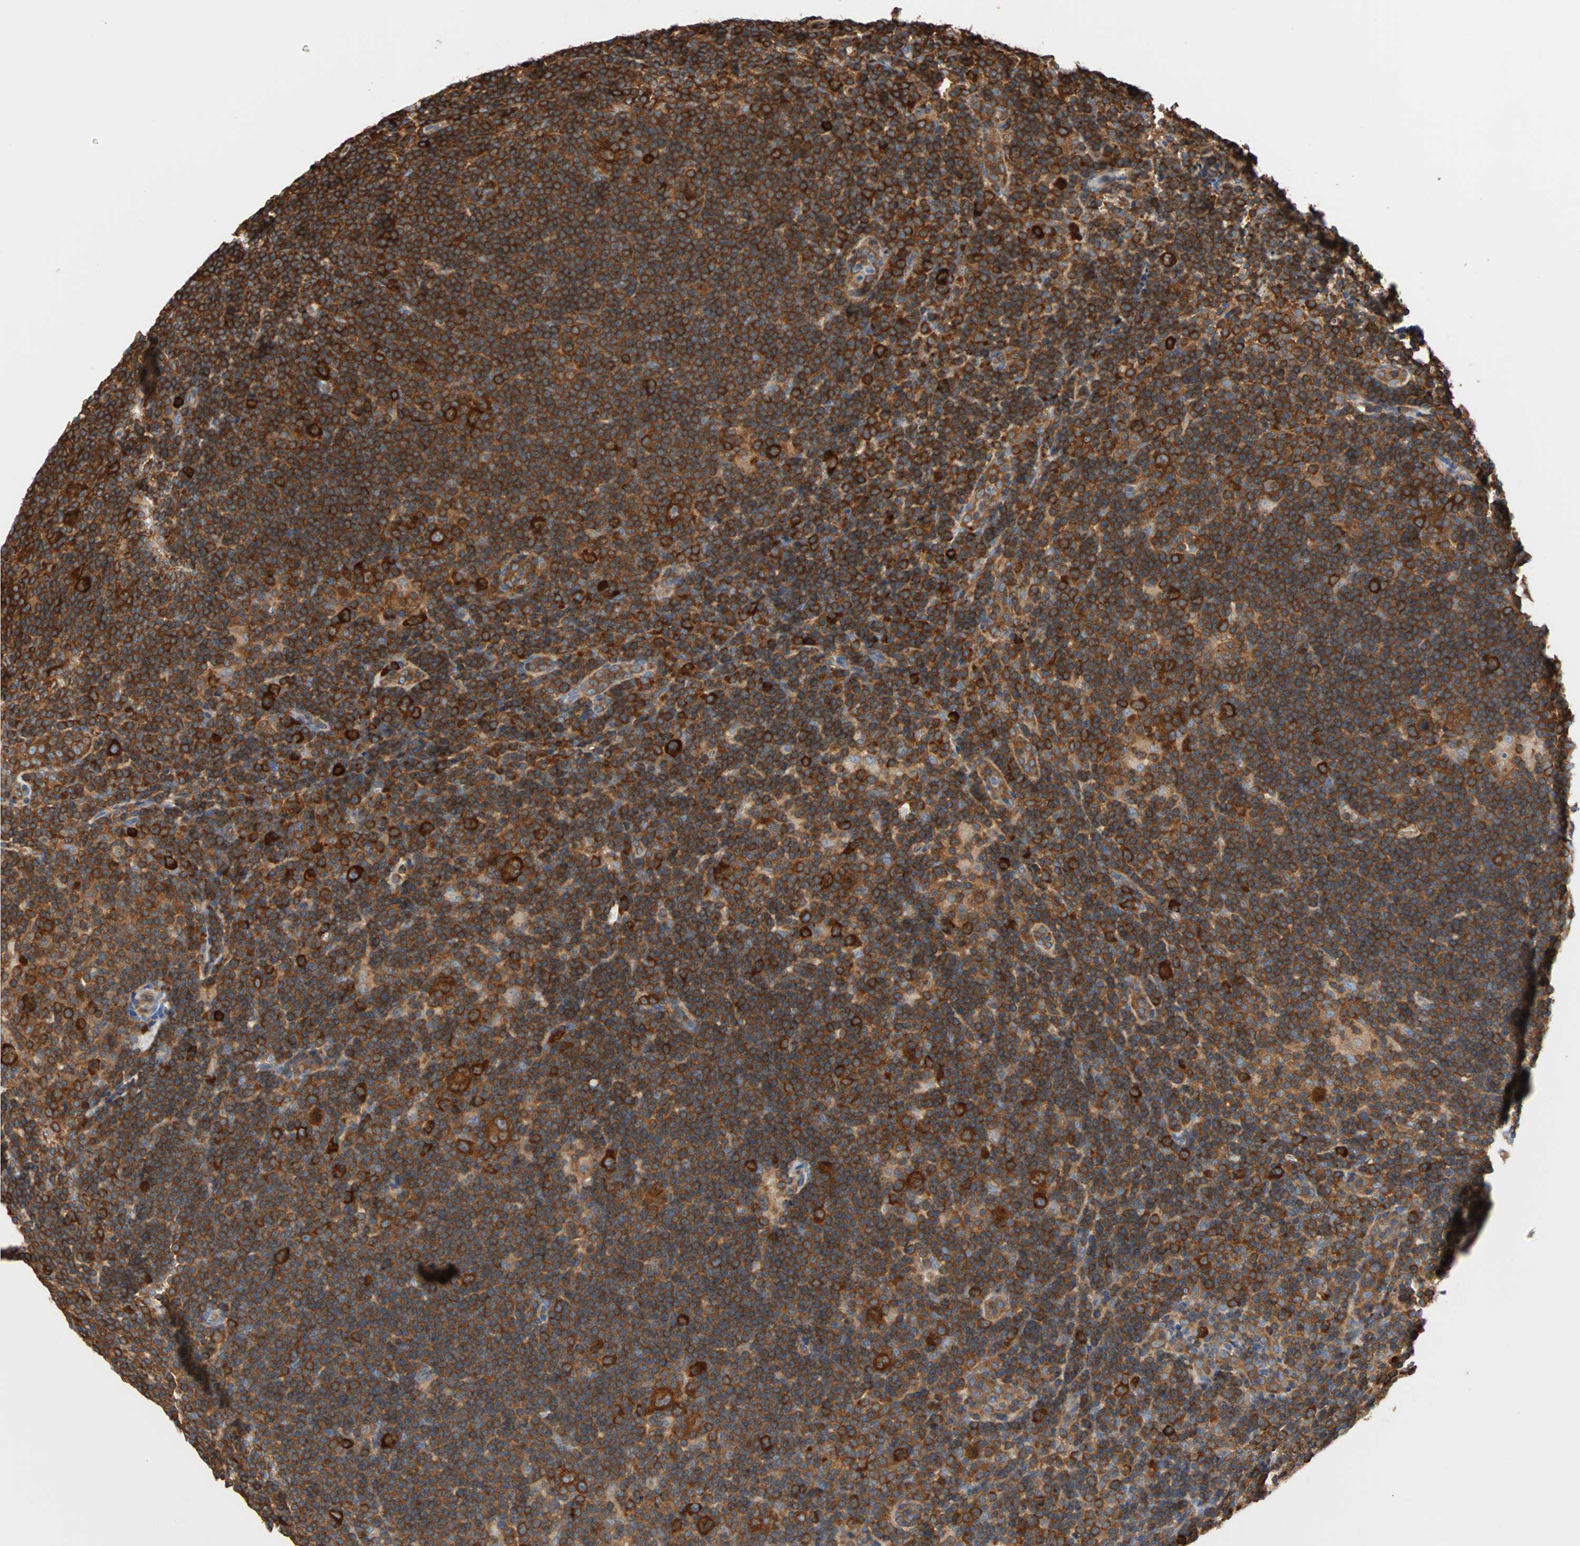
{"staining": {"intensity": "strong", "quantity": ">75%", "location": "cytoplasmic/membranous"}, "tissue": "lymphoma", "cell_type": "Tumor cells", "image_type": "cancer", "snomed": [{"axis": "morphology", "description": "Hodgkin's disease, NOS"}, {"axis": "topography", "description": "Lymph node"}], "caption": "Strong cytoplasmic/membranous staining is identified in about >75% of tumor cells in Hodgkin's disease. Using DAB (brown) and hematoxylin (blue) stains, captured at high magnification using brightfield microscopy.", "gene": "EEF2", "patient": {"sex": "female", "age": 57}}